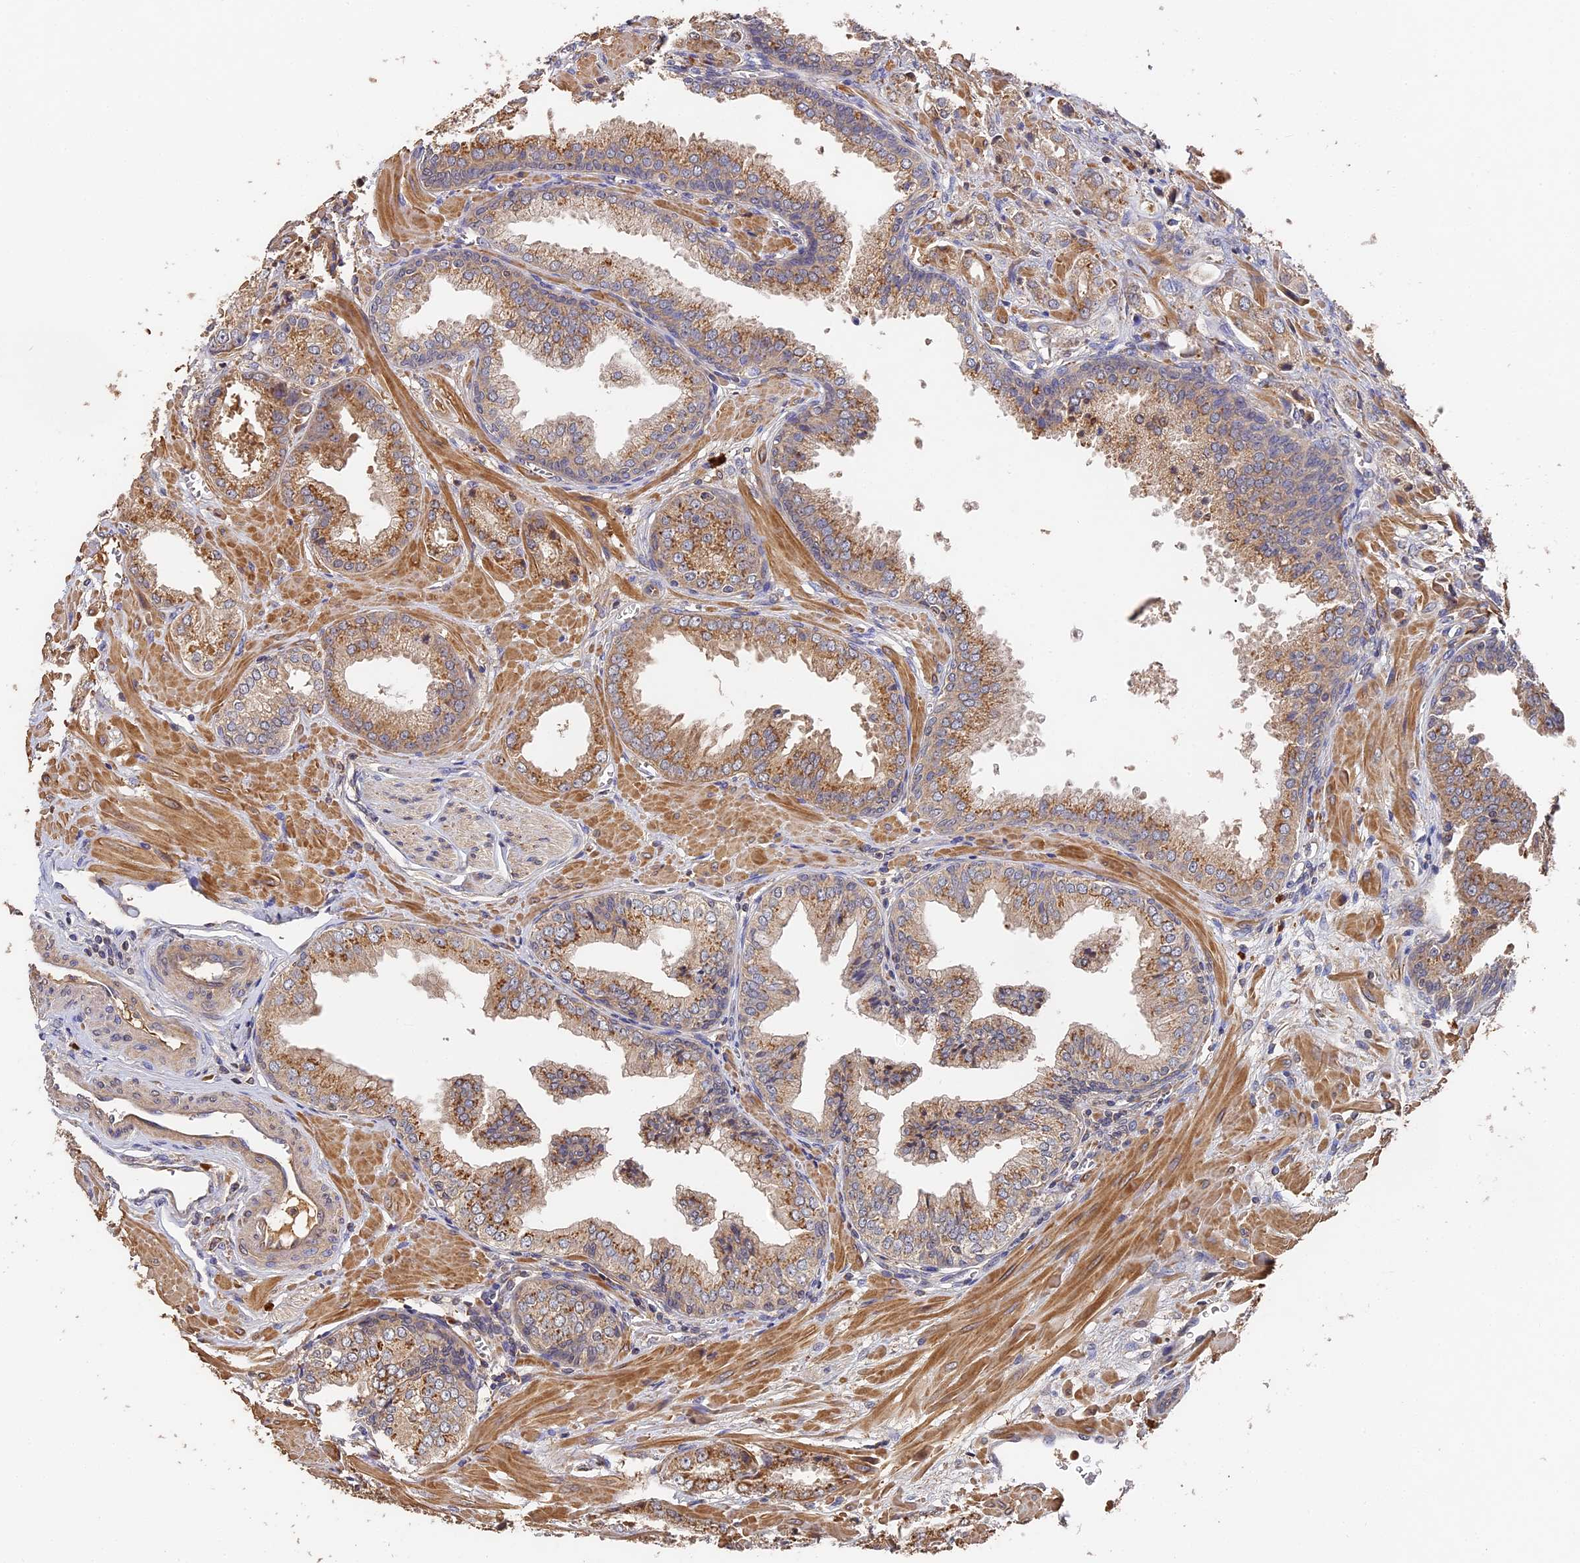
{"staining": {"intensity": "moderate", "quantity": ">75%", "location": "cytoplasmic/membranous"}, "tissue": "prostate cancer", "cell_type": "Tumor cells", "image_type": "cancer", "snomed": [{"axis": "morphology", "description": "Adenocarcinoma, Low grade"}, {"axis": "topography", "description": "Prostate"}], "caption": "Immunohistochemical staining of prostate cancer (adenocarcinoma (low-grade)) shows medium levels of moderate cytoplasmic/membranous protein staining in about >75% of tumor cells.", "gene": "DHRS11", "patient": {"sex": "male", "age": 67}}